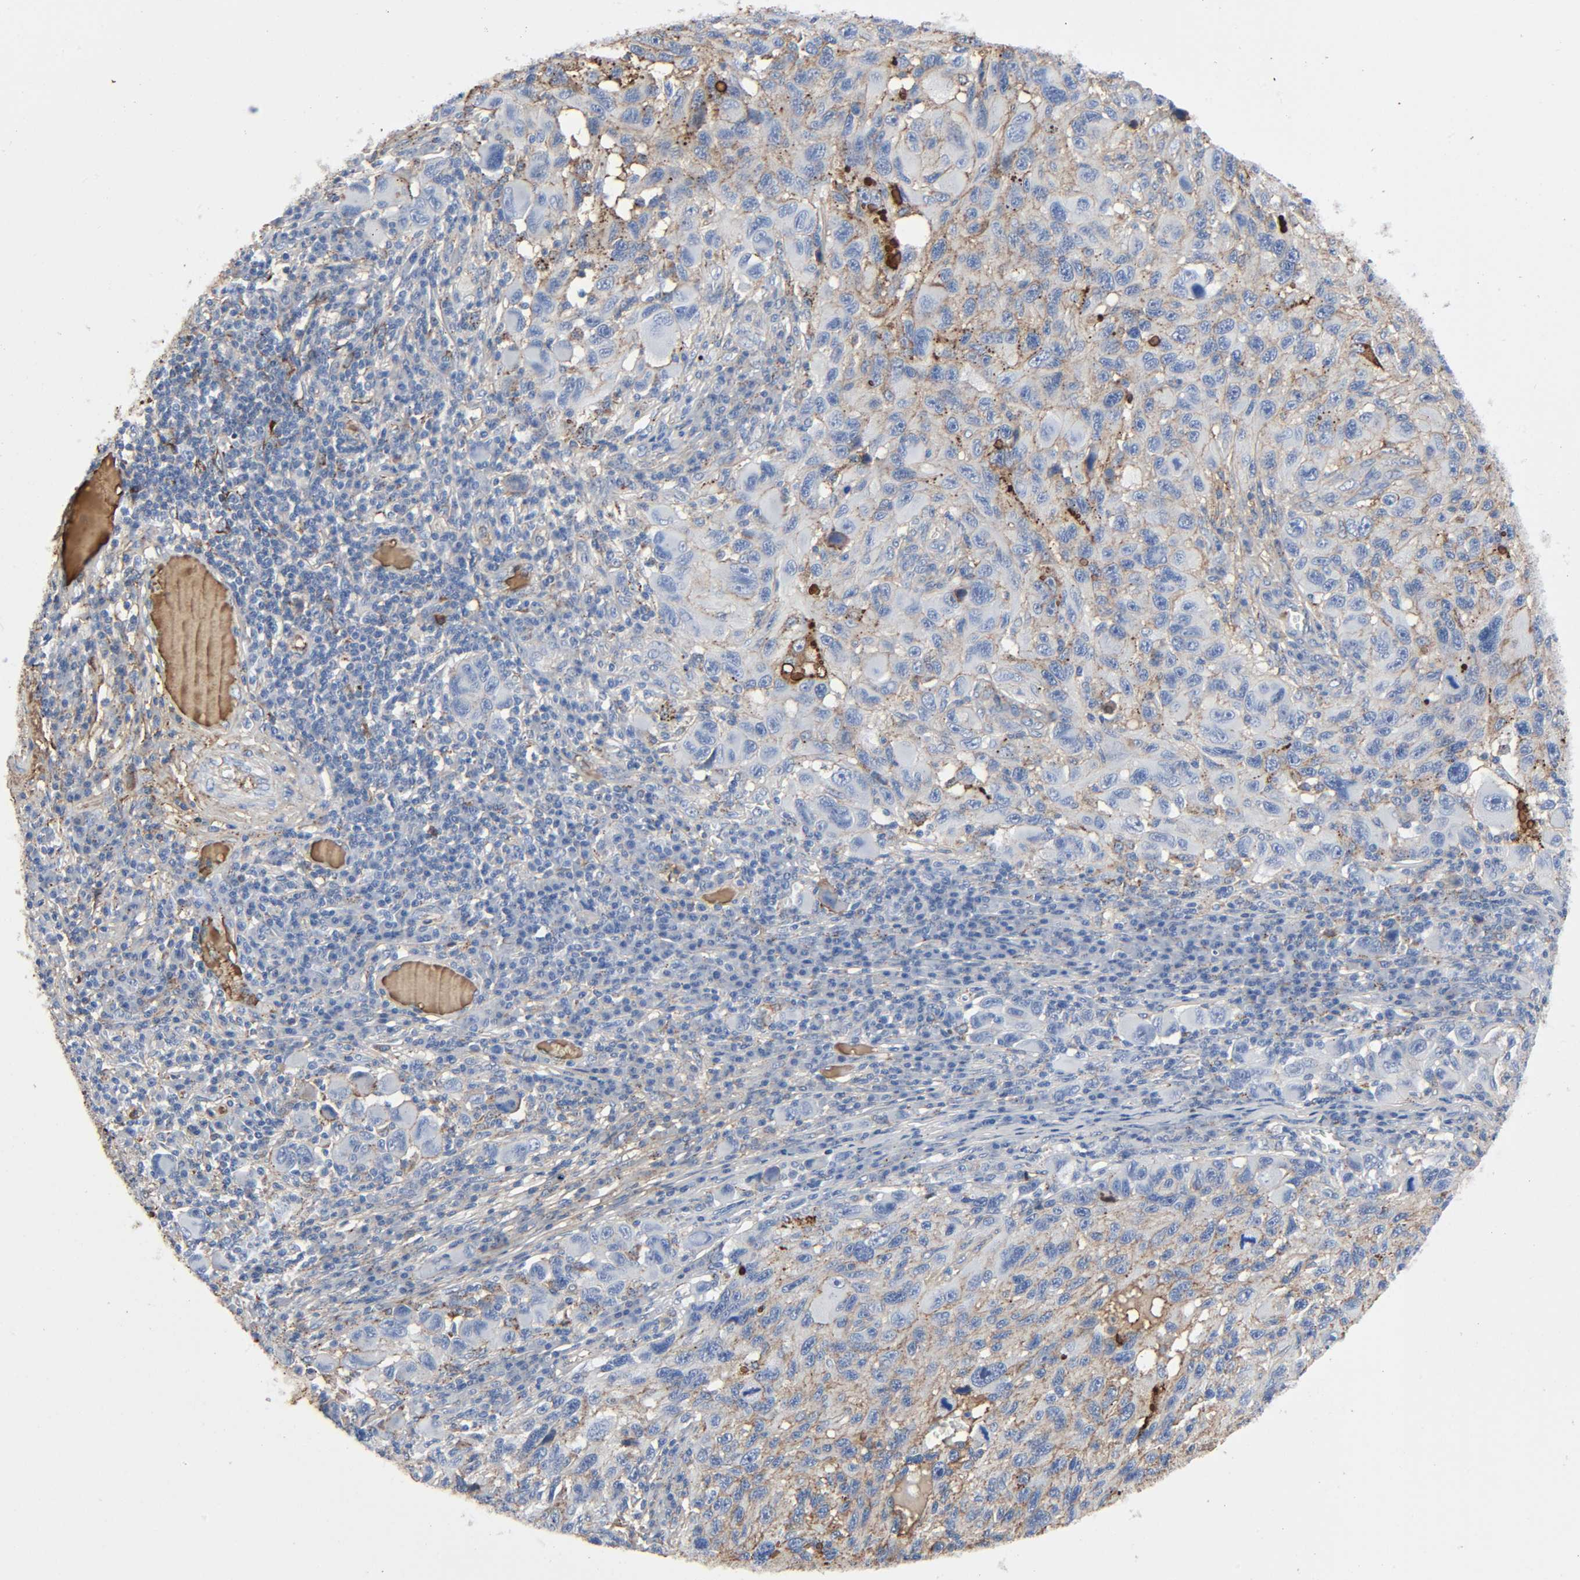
{"staining": {"intensity": "weak", "quantity": "25%-75%", "location": "cytoplasmic/membranous"}, "tissue": "melanoma", "cell_type": "Tumor cells", "image_type": "cancer", "snomed": [{"axis": "morphology", "description": "Malignant melanoma, NOS"}, {"axis": "topography", "description": "Skin"}], "caption": "A brown stain shows weak cytoplasmic/membranous expression of a protein in melanoma tumor cells.", "gene": "C3", "patient": {"sex": "male", "age": 53}}